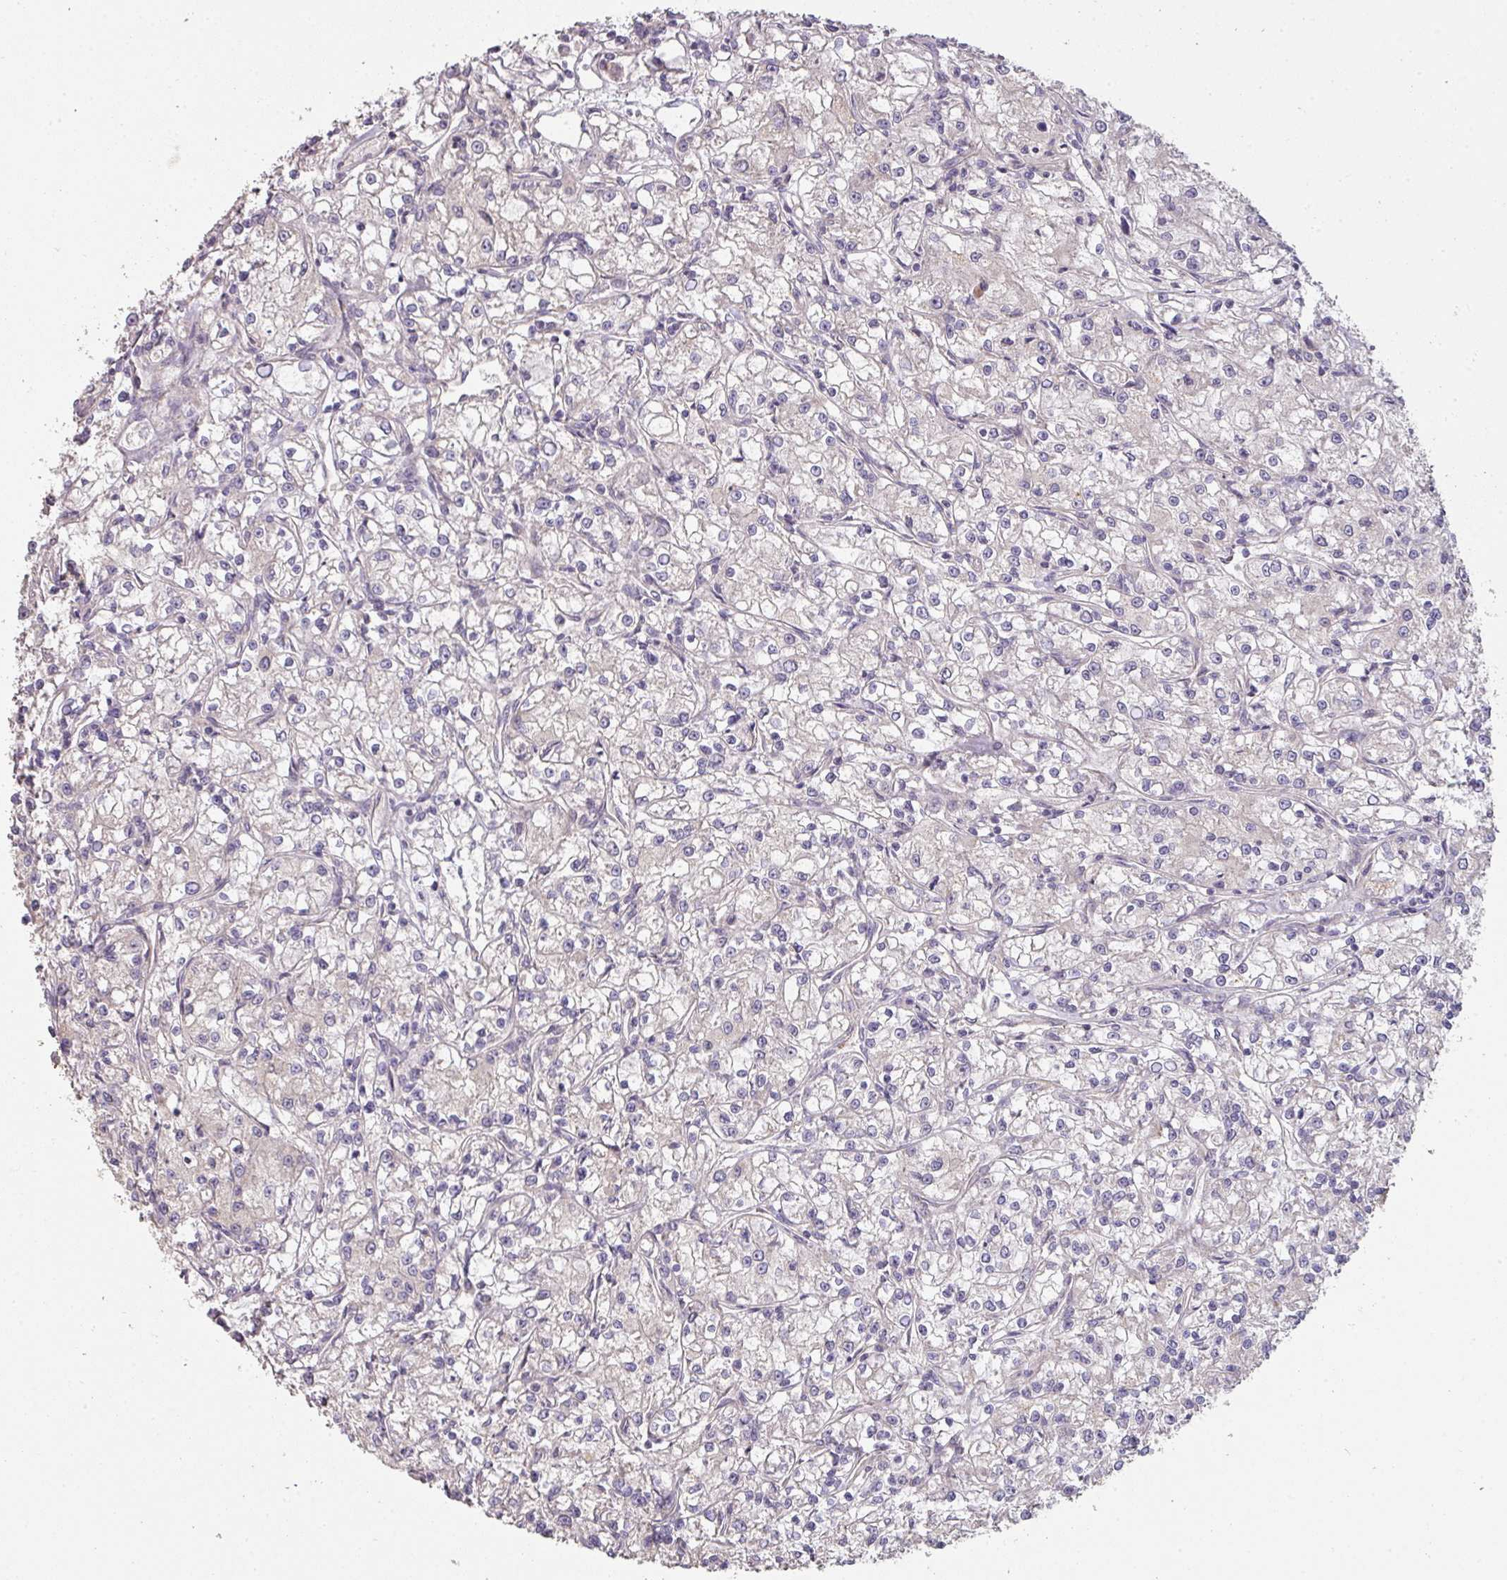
{"staining": {"intensity": "negative", "quantity": "none", "location": "none"}, "tissue": "renal cancer", "cell_type": "Tumor cells", "image_type": "cancer", "snomed": [{"axis": "morphology", "description": "Adenocarcinoma, NOS"}, {"axis": "topography", "description": "Kidney"}], "caption": "This is an immunohistochemistry (IHC) photomicrograph of renal cancer. There is no positivity in tumor cells.", "gene": "PCDH1", "patient": {"sex": "female", "age": 59}}